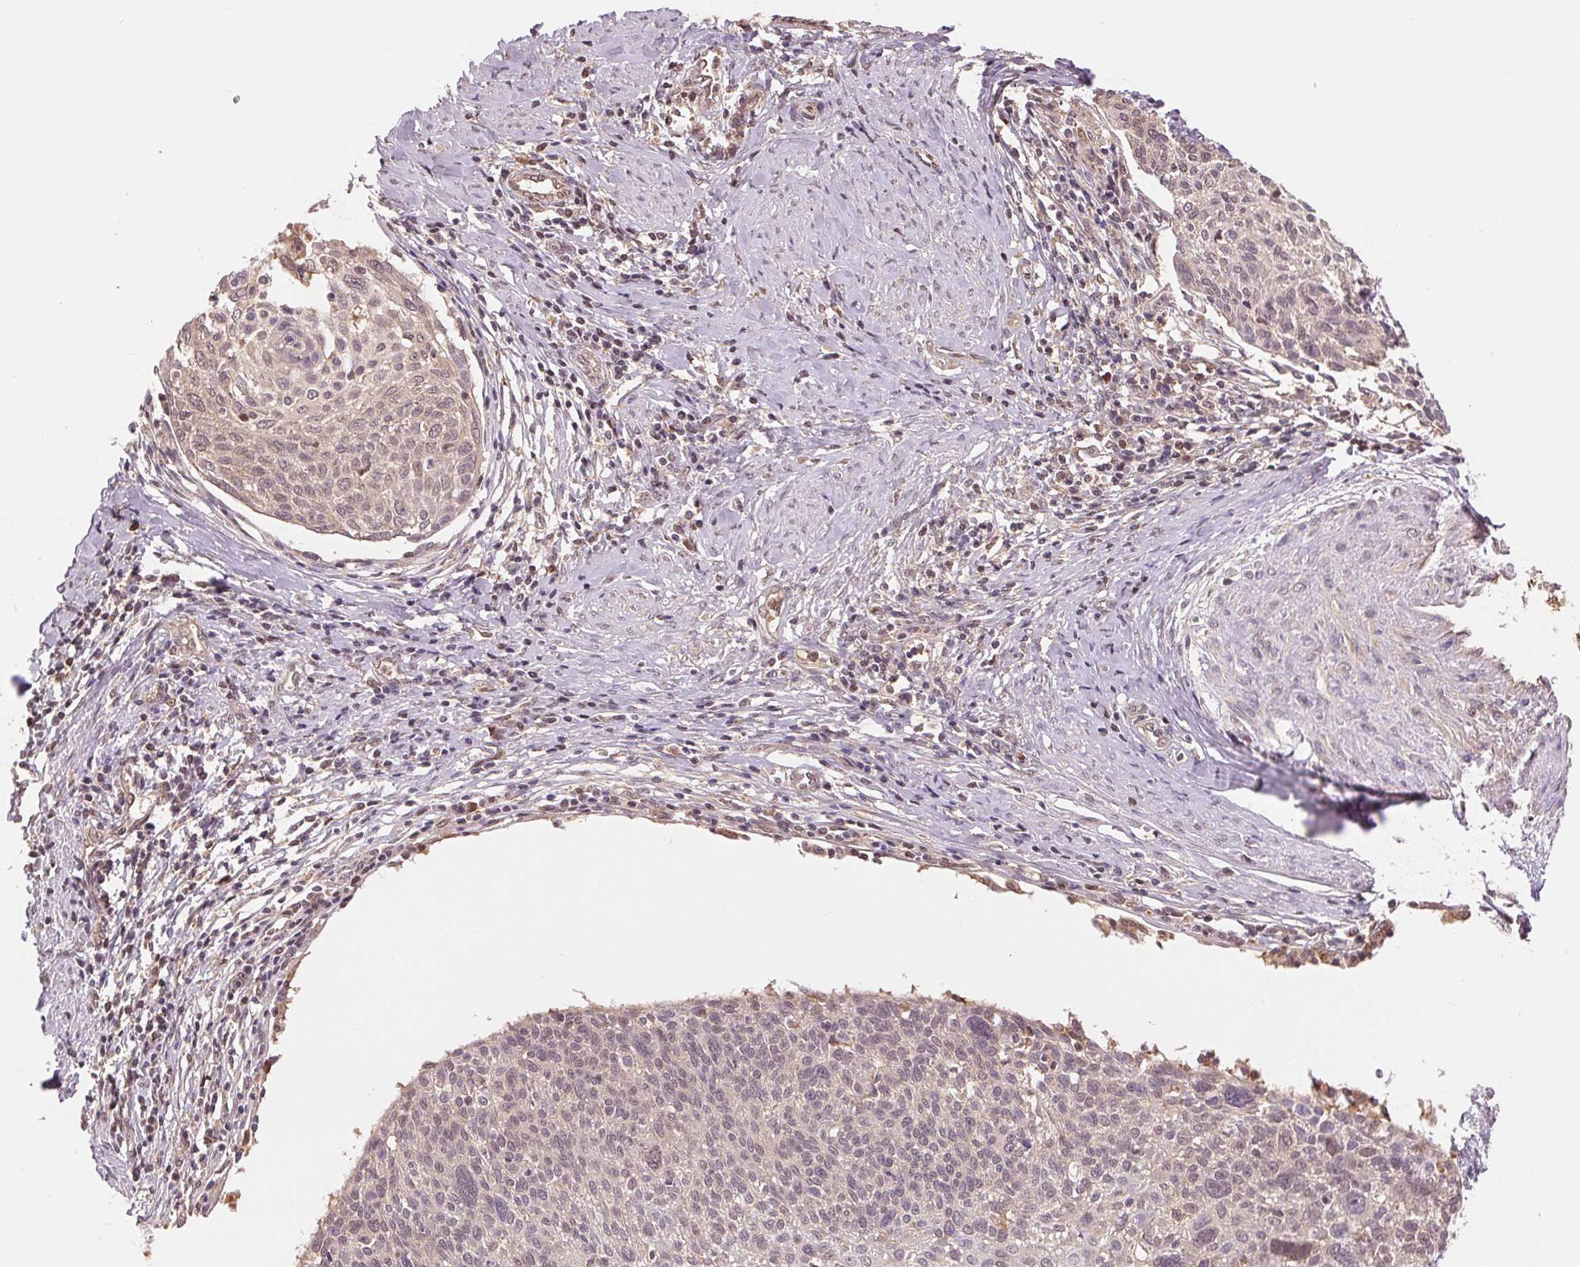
{"staining": {"intensity": "weak", "quantity": "25%-75%", "location": "nuclear"}, "tissue": "cervical cancer", "cell_type": "Tumor cells", "image_type": "cancer", "snomed": [{"axis": "morphology", "description": "Squamous cell carcinoma, NOS"}, {"axis": "topography", "description": "Cervix"}], "caption": "Cervical cancer (squamous cell carcinoma) stained with a protein marker shows weak staining in tumor cells.", "gene": "TMEM273", "patient": {"sex": "female", "age": 49}}